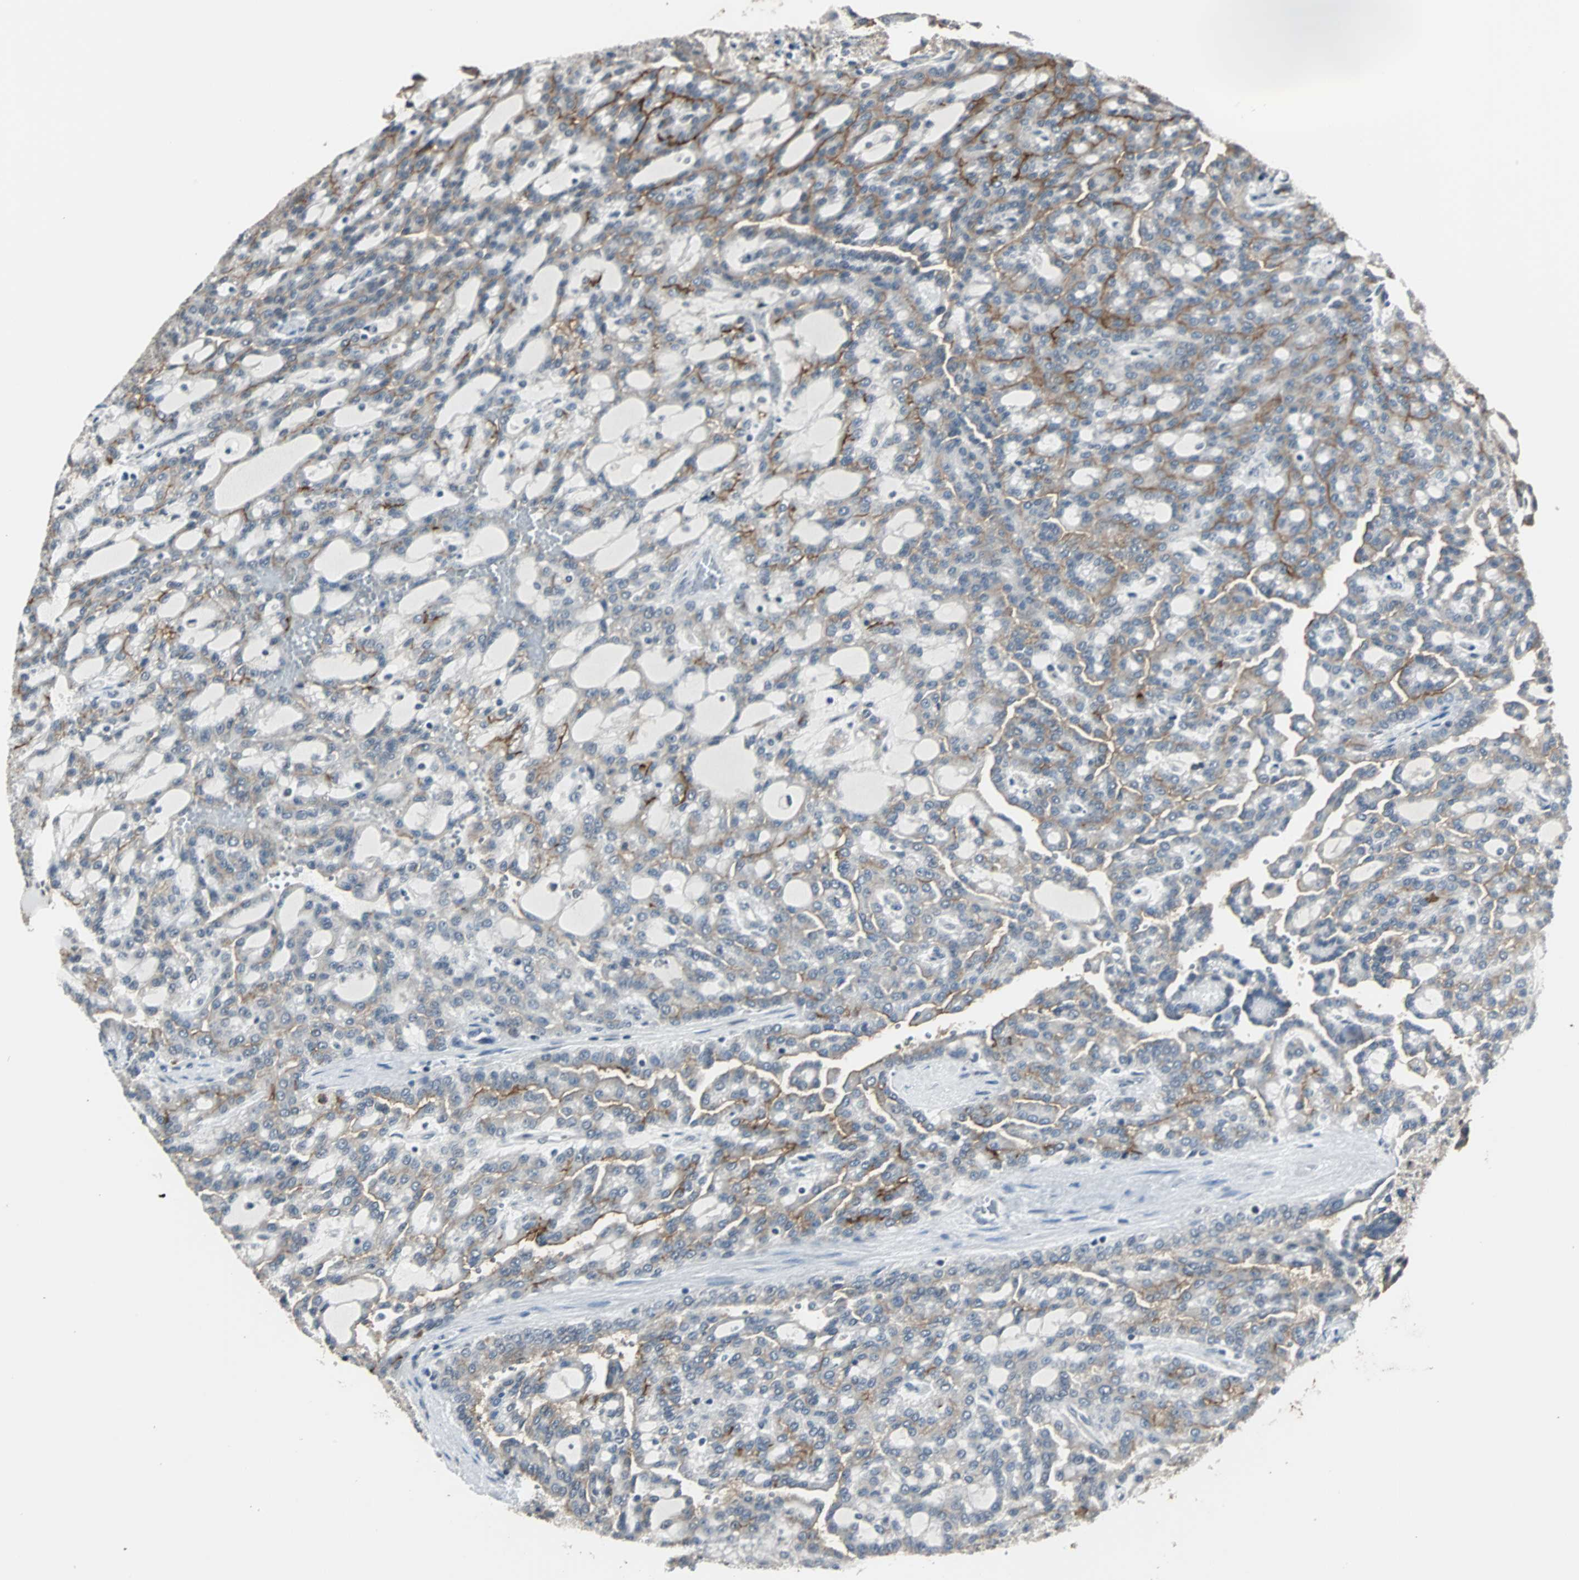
{"staining": {"intensity": "moderate", "quantity": "25%-75%", "location": "cytoplasmic/membranous"}, "tissue": "renal cancer", "cell_type": "Tumor cells", "image_type": "cancer", "snomed": [{"axis": "morphology", "description": "Adenocarcinoma, NOS"}, {"axis": "topography", "description": "Kidney"}], "caption": "Approximately 25%-75% of tumor cells in human renal cancer display moderate cytoplasmic/membranous protein staining as visualized by brown immunohistochemical staining.", "gene": "MKX", "patient": {"sex": "male", "age": 63}}